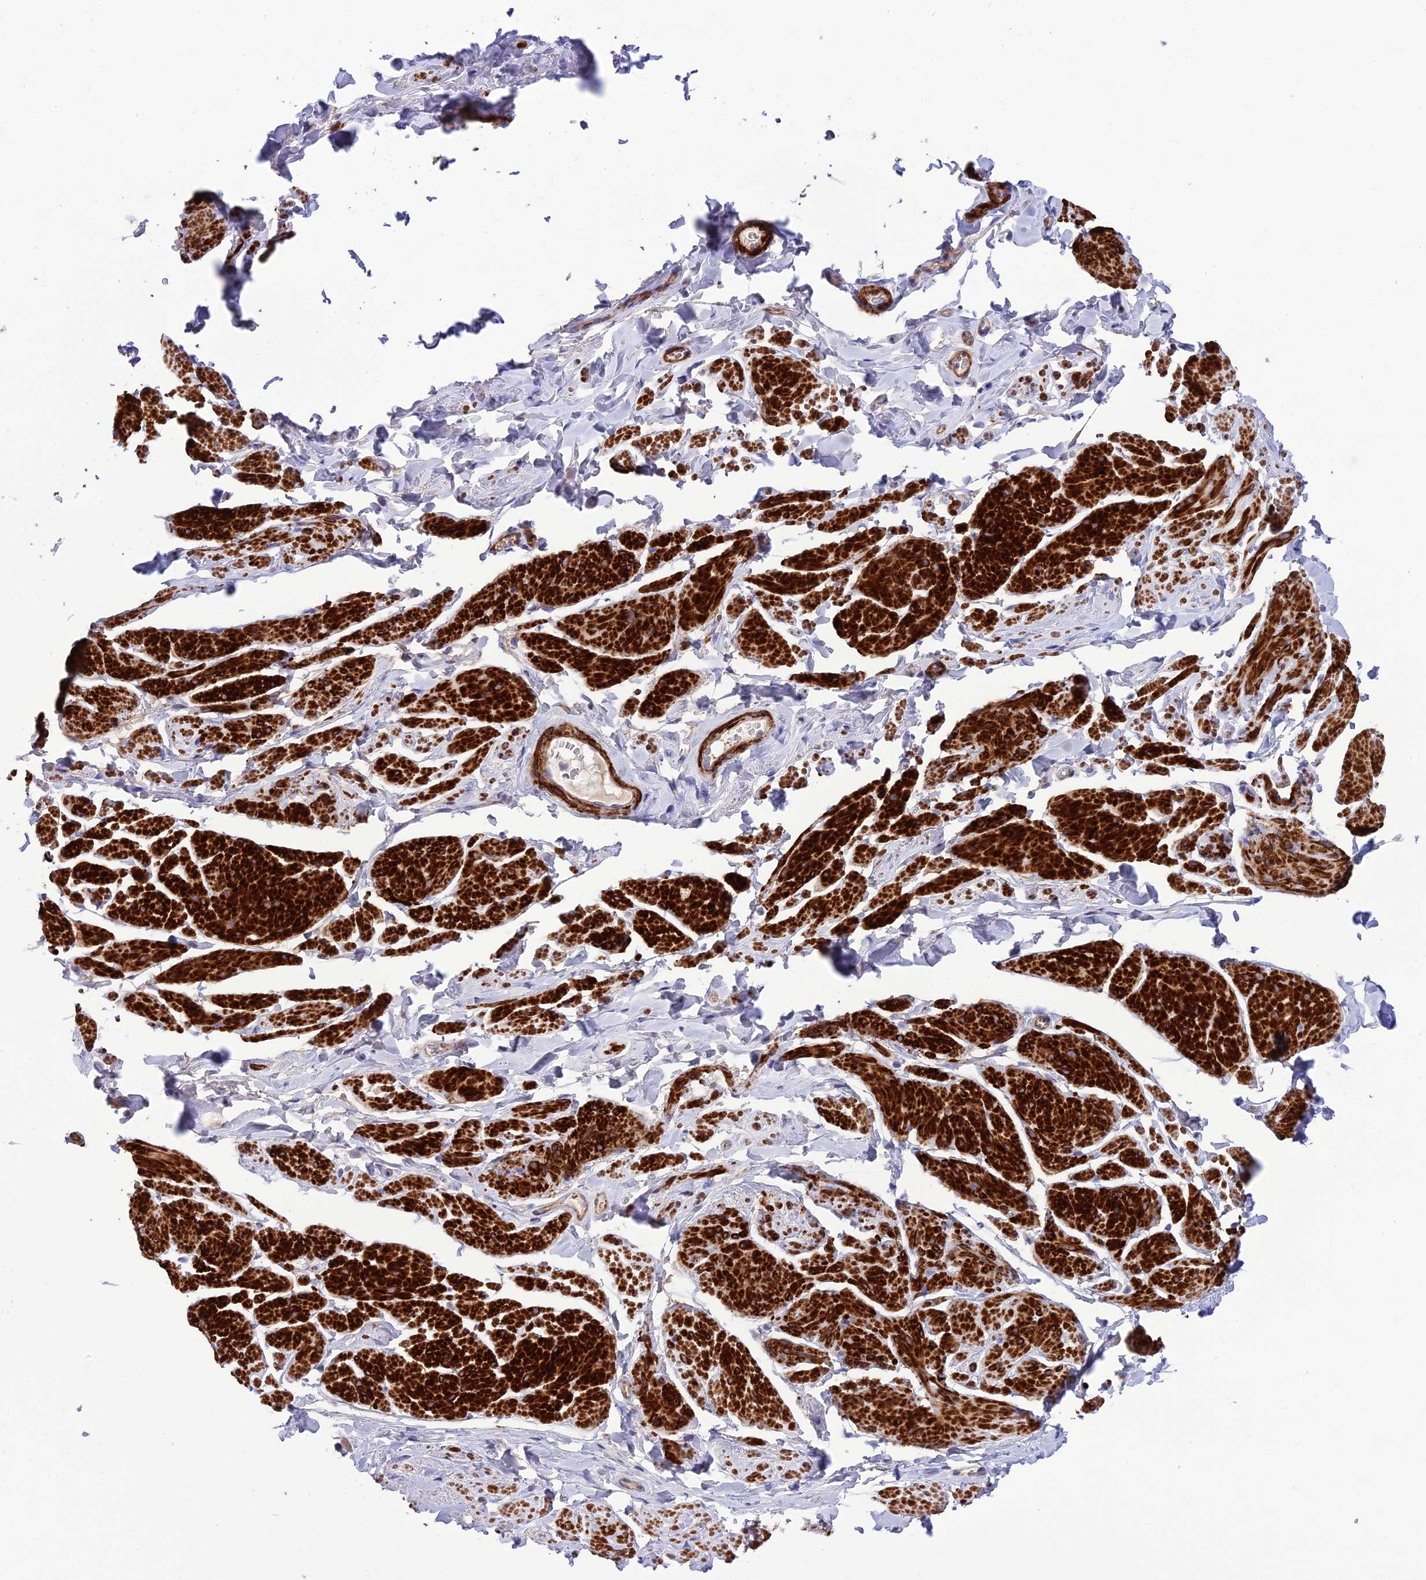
{"staining": {"intensity": "strong", "quantity": ">75%", "location": "cytoplasmic/membranous"}, "tissue": "smooth muscle", "cell_type": "Smooth muscle cells", "image_type": "normal", "snomed": [{"axis": "morphology", "description": "Normal tissue, NOS"}, {"axis": "topography", "description": "Smooth muscle"}, {"axis": "topography", "description": "Peripheral nerve tissue"}], "caption": "An IHC photomicrograph of benign tissue is shown. Protein staining in brown shows strong cytoplasmic/membranous positivity in smooth muscle within smooth muscle cells.", "gene": "FRA10AC1", "patient": {"sex": "male", "age": 69}}